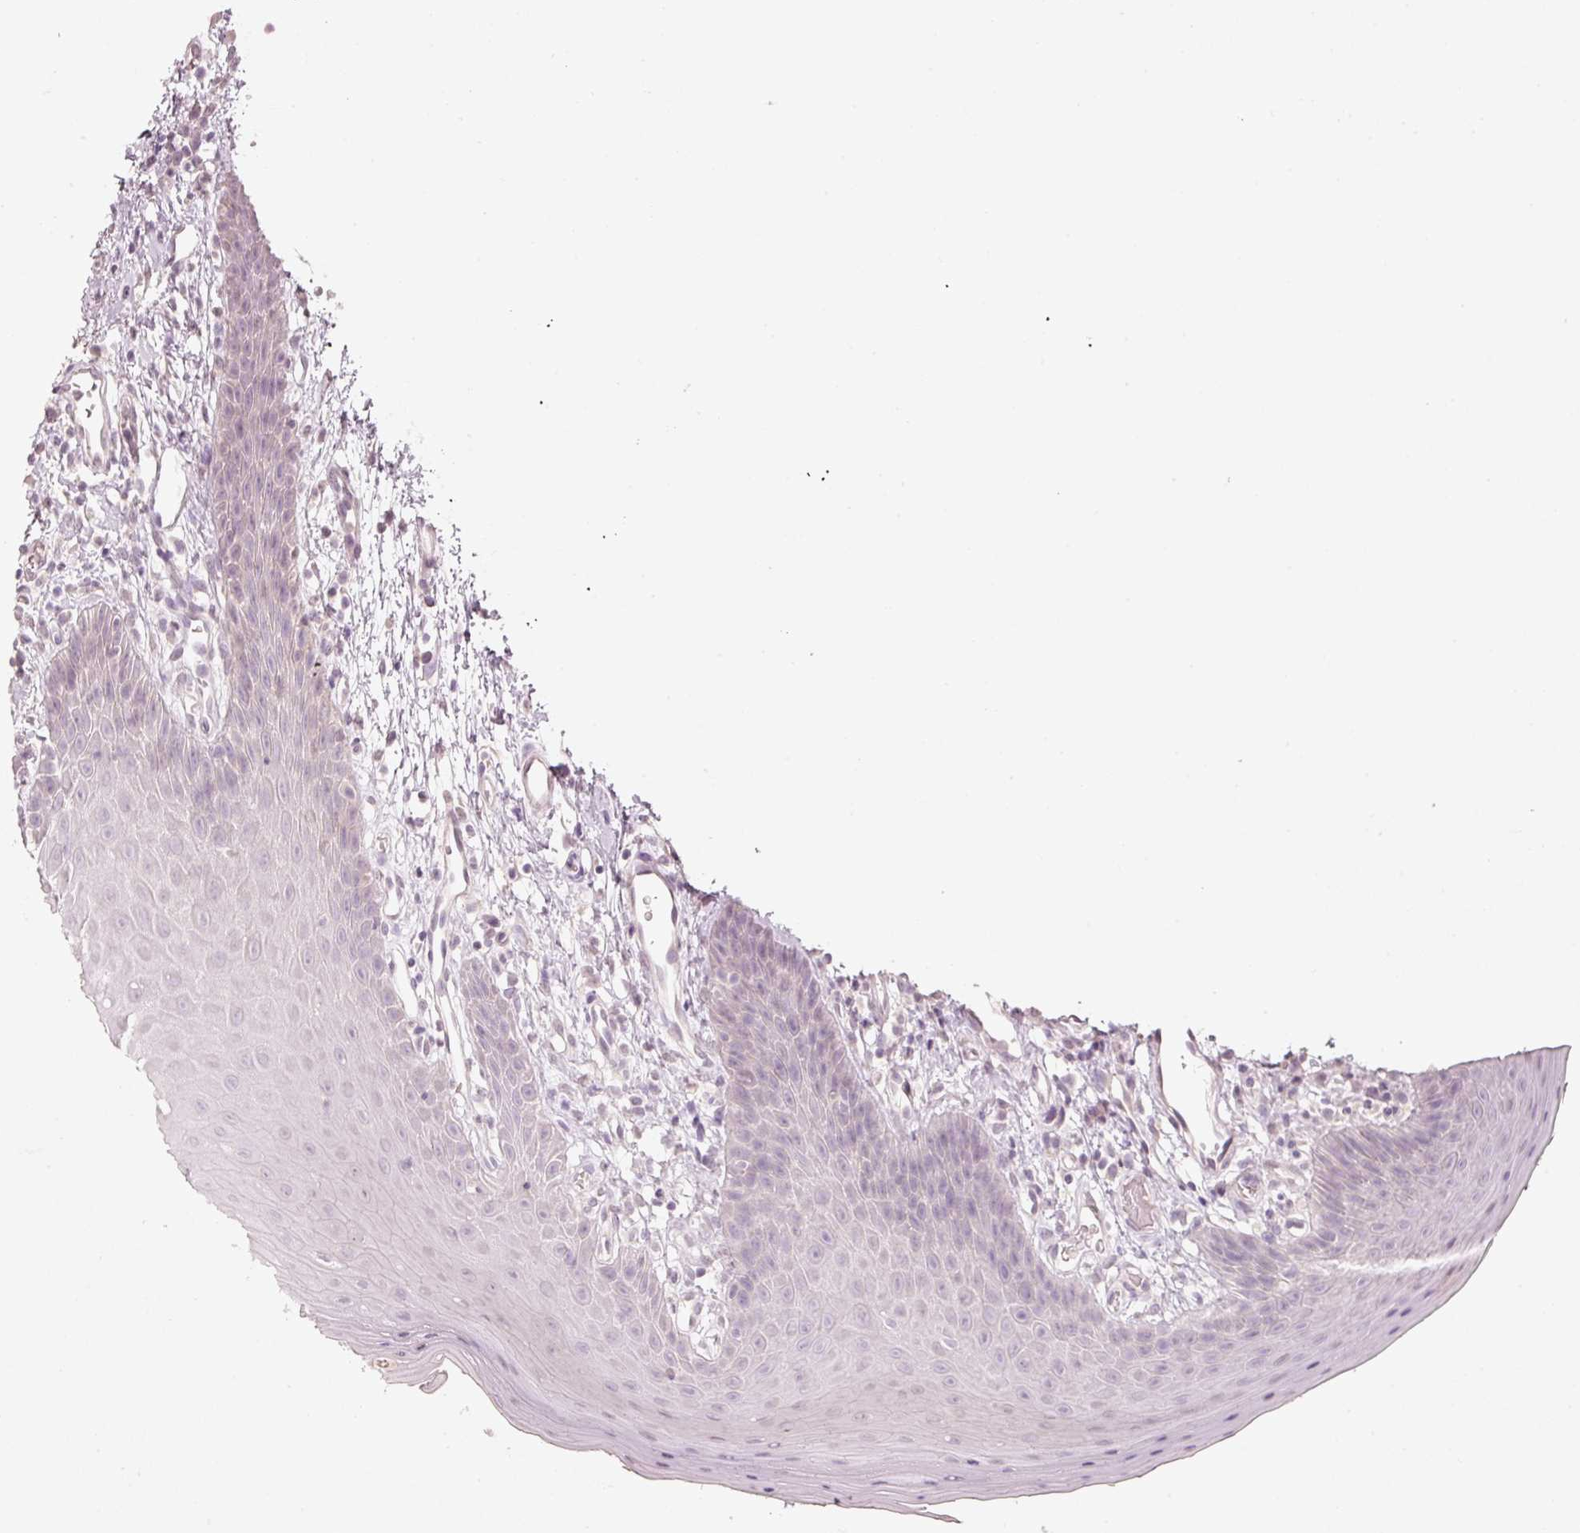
{"staining": {"intensity": "negative", "quantity": "none", "location": "none"}, "tissue": "oral mucosa", "cell_type": "Squamous epithelial cells", "image_type": "normal", "snomed": [{"axis": "morphology", "description": "Normal tissue, NOS"}, {"axis": "topography", "description": "Oral tissue"}, {"axis": "topography", "description": "Tounge, NOS"}], "caption": "High power microscopy micrograph of an immunohistochemistry (IHC) micrograph of unremarkable oral mucosa, revealing no significant expression in squamous epithelial cells. (Brightfield microscopy of DAB (3,3'-diaminobenzidine) immunohistochemistry at high magnification).", "gene": "STEAP1", "patient": {"sex": "female", "age": 59}}